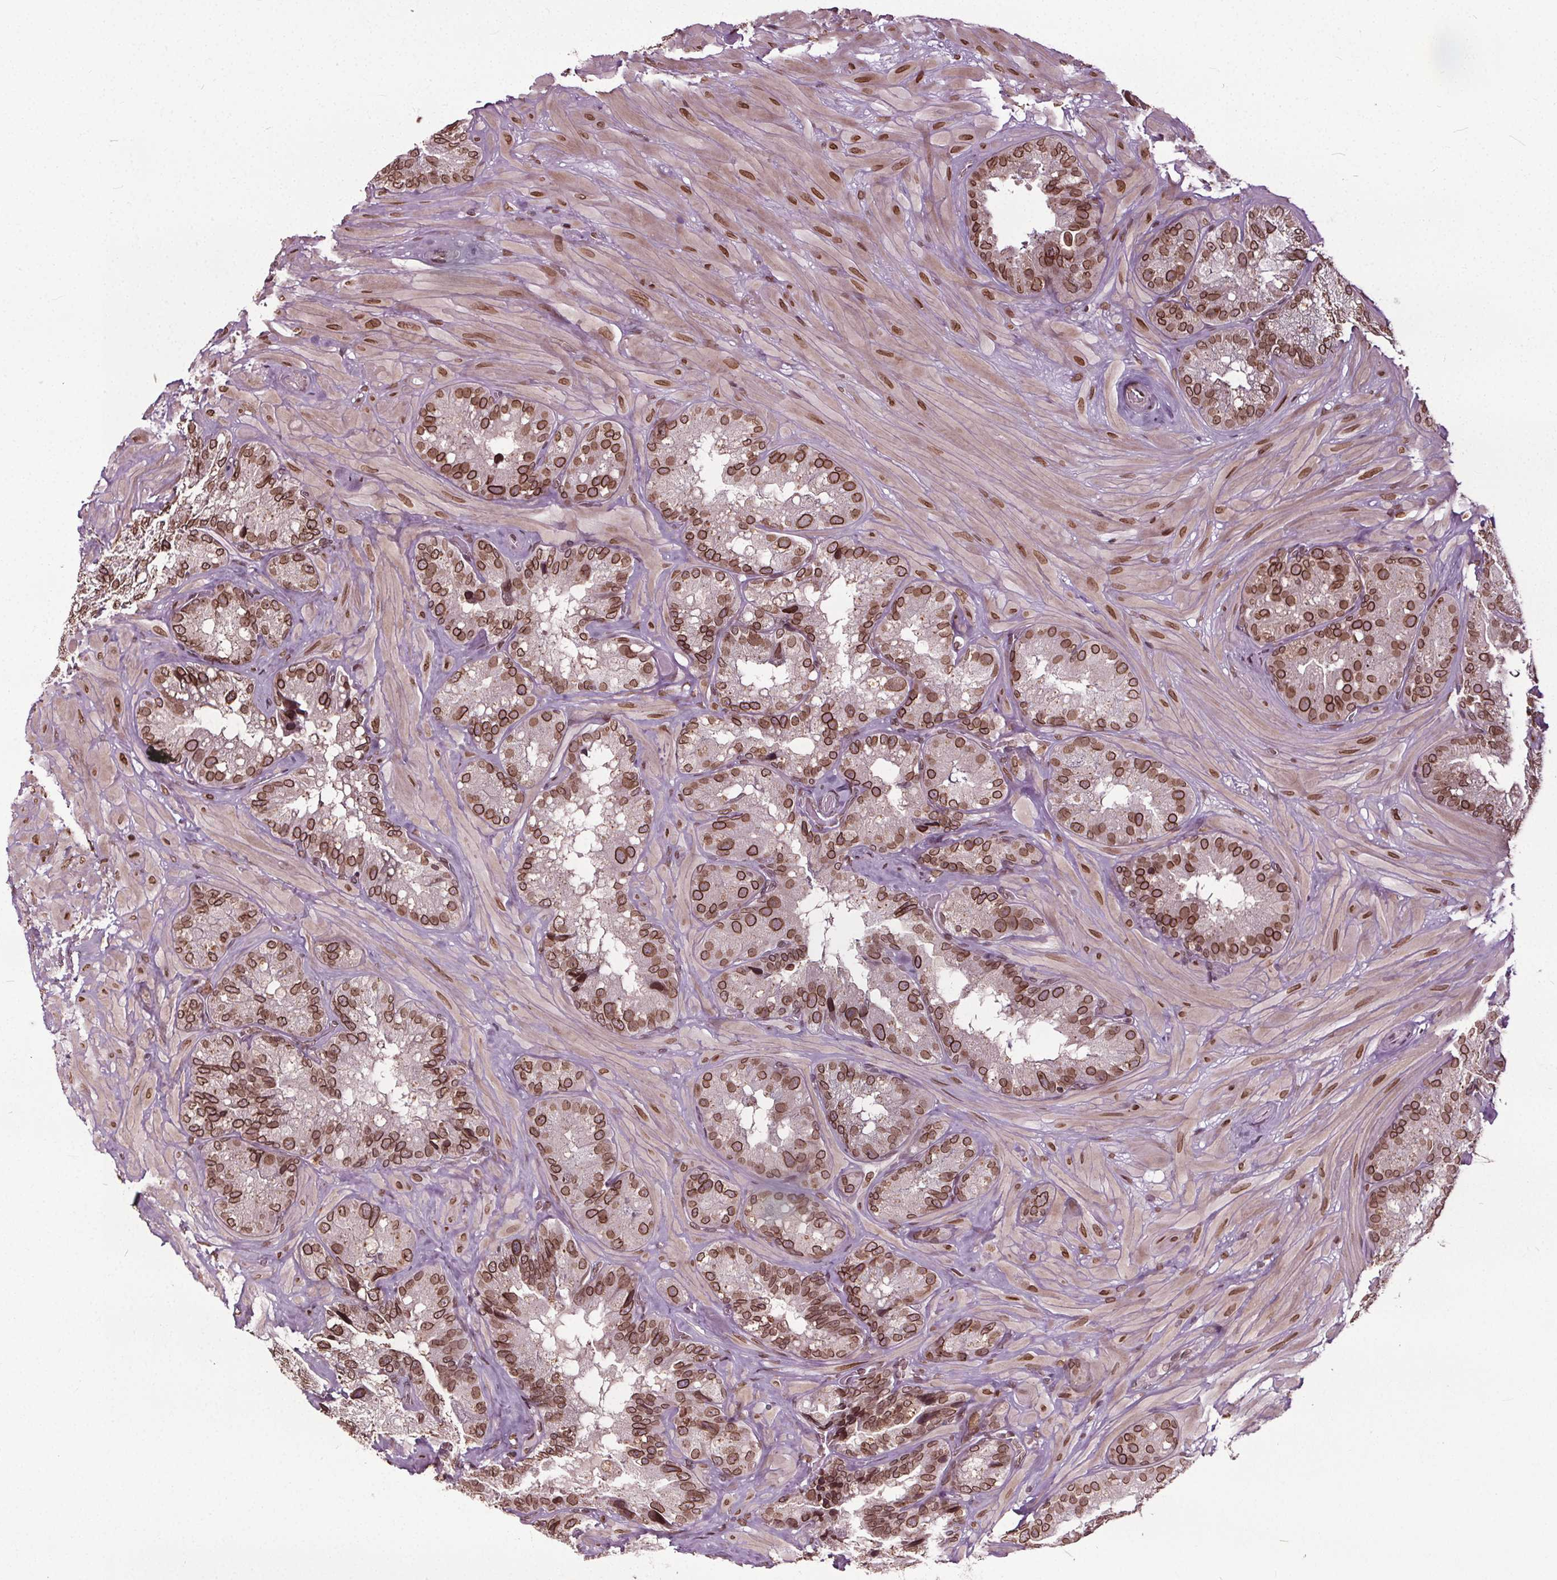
{"staining": {"intensity": "moderate", "quantity": ">75%", "location": "cytoplasmic/membranous,nuclear"}, "tissue": "seminal vesicle", "cell_type": "Glandular cells", "image_type": "normal", "snomed": [{"axis": "morphology", "description": "Normal tissue, NOS"}, {"axis": "topography", "description": "Seminal veicle"}], "caption": "Protein staining exhibits moderate cytoplasmic/membranous,nuclear positivity in about >75% of glandular cells in unremarkable seminal vesicle. The staining was performed using DAB to visualize the protein expression in brown, while the nuclei were stained in blue with hematoxylin (Magnification: 20x).", "gene": "TTC39C", "patient": {"sex": "male", "age": 60}}